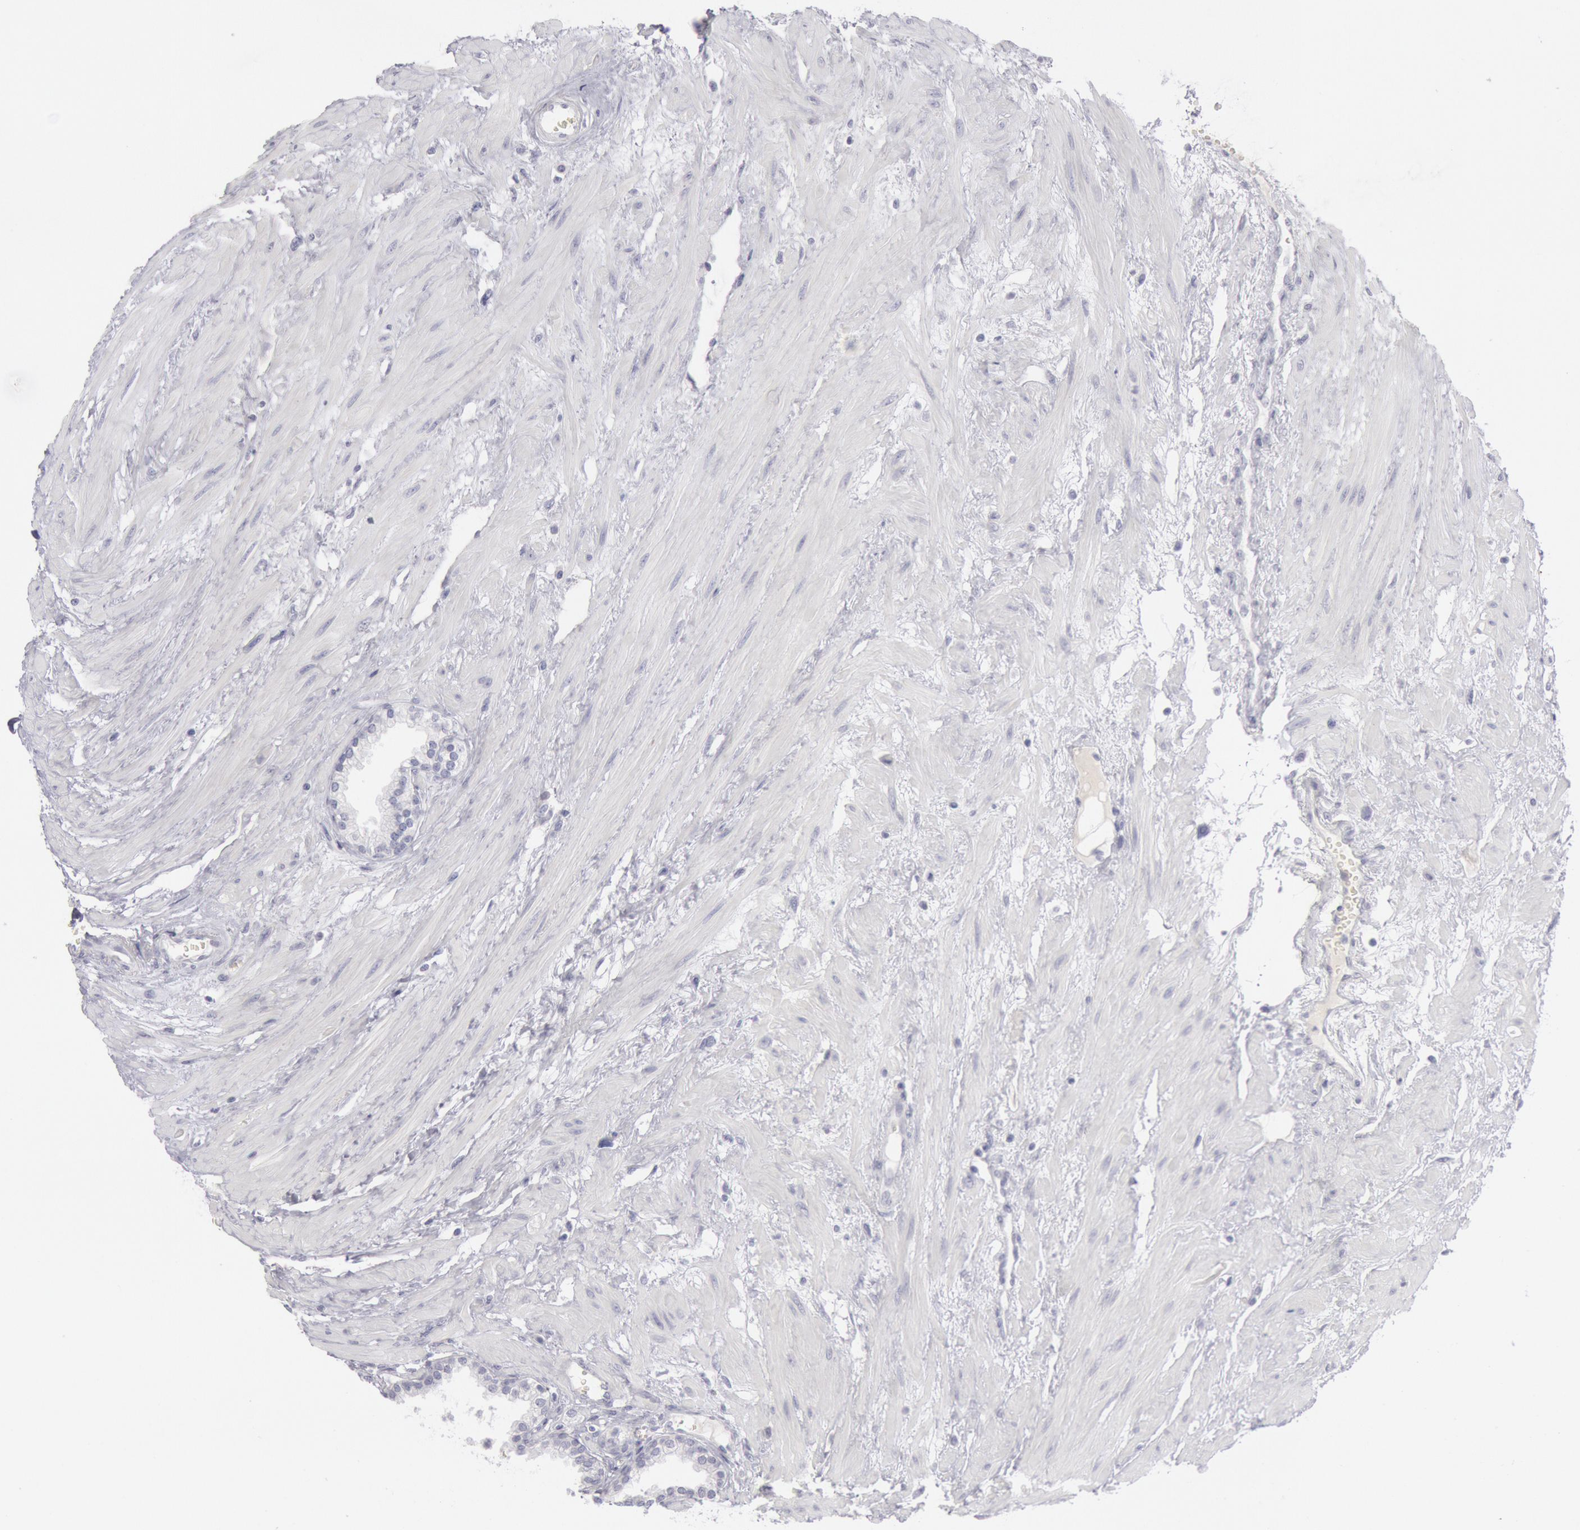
{"staining": {"intensity": "negative", "quantity": "none", "location": "none"}, "tissue": "prostate", "cell_type": "Glandular cells", "image_type": "normal", "snomed": [{"axis": "morphology", "description": "Normal tissue, NOS"}, {"axis": "topography", "description": "Prostate"}], "caption": "High magnification brightfield microscopy of normal prostate stained with DAB (3,3'-diaminobenzidine) (brown) and counterstained with hematoxylin (blue): glandular cells show no significant staining. (Immunohistochemistry, brightfield microscopy, high magnification).", "gene": "KRT16", "patient": {"sex": "male", "age": 64}}